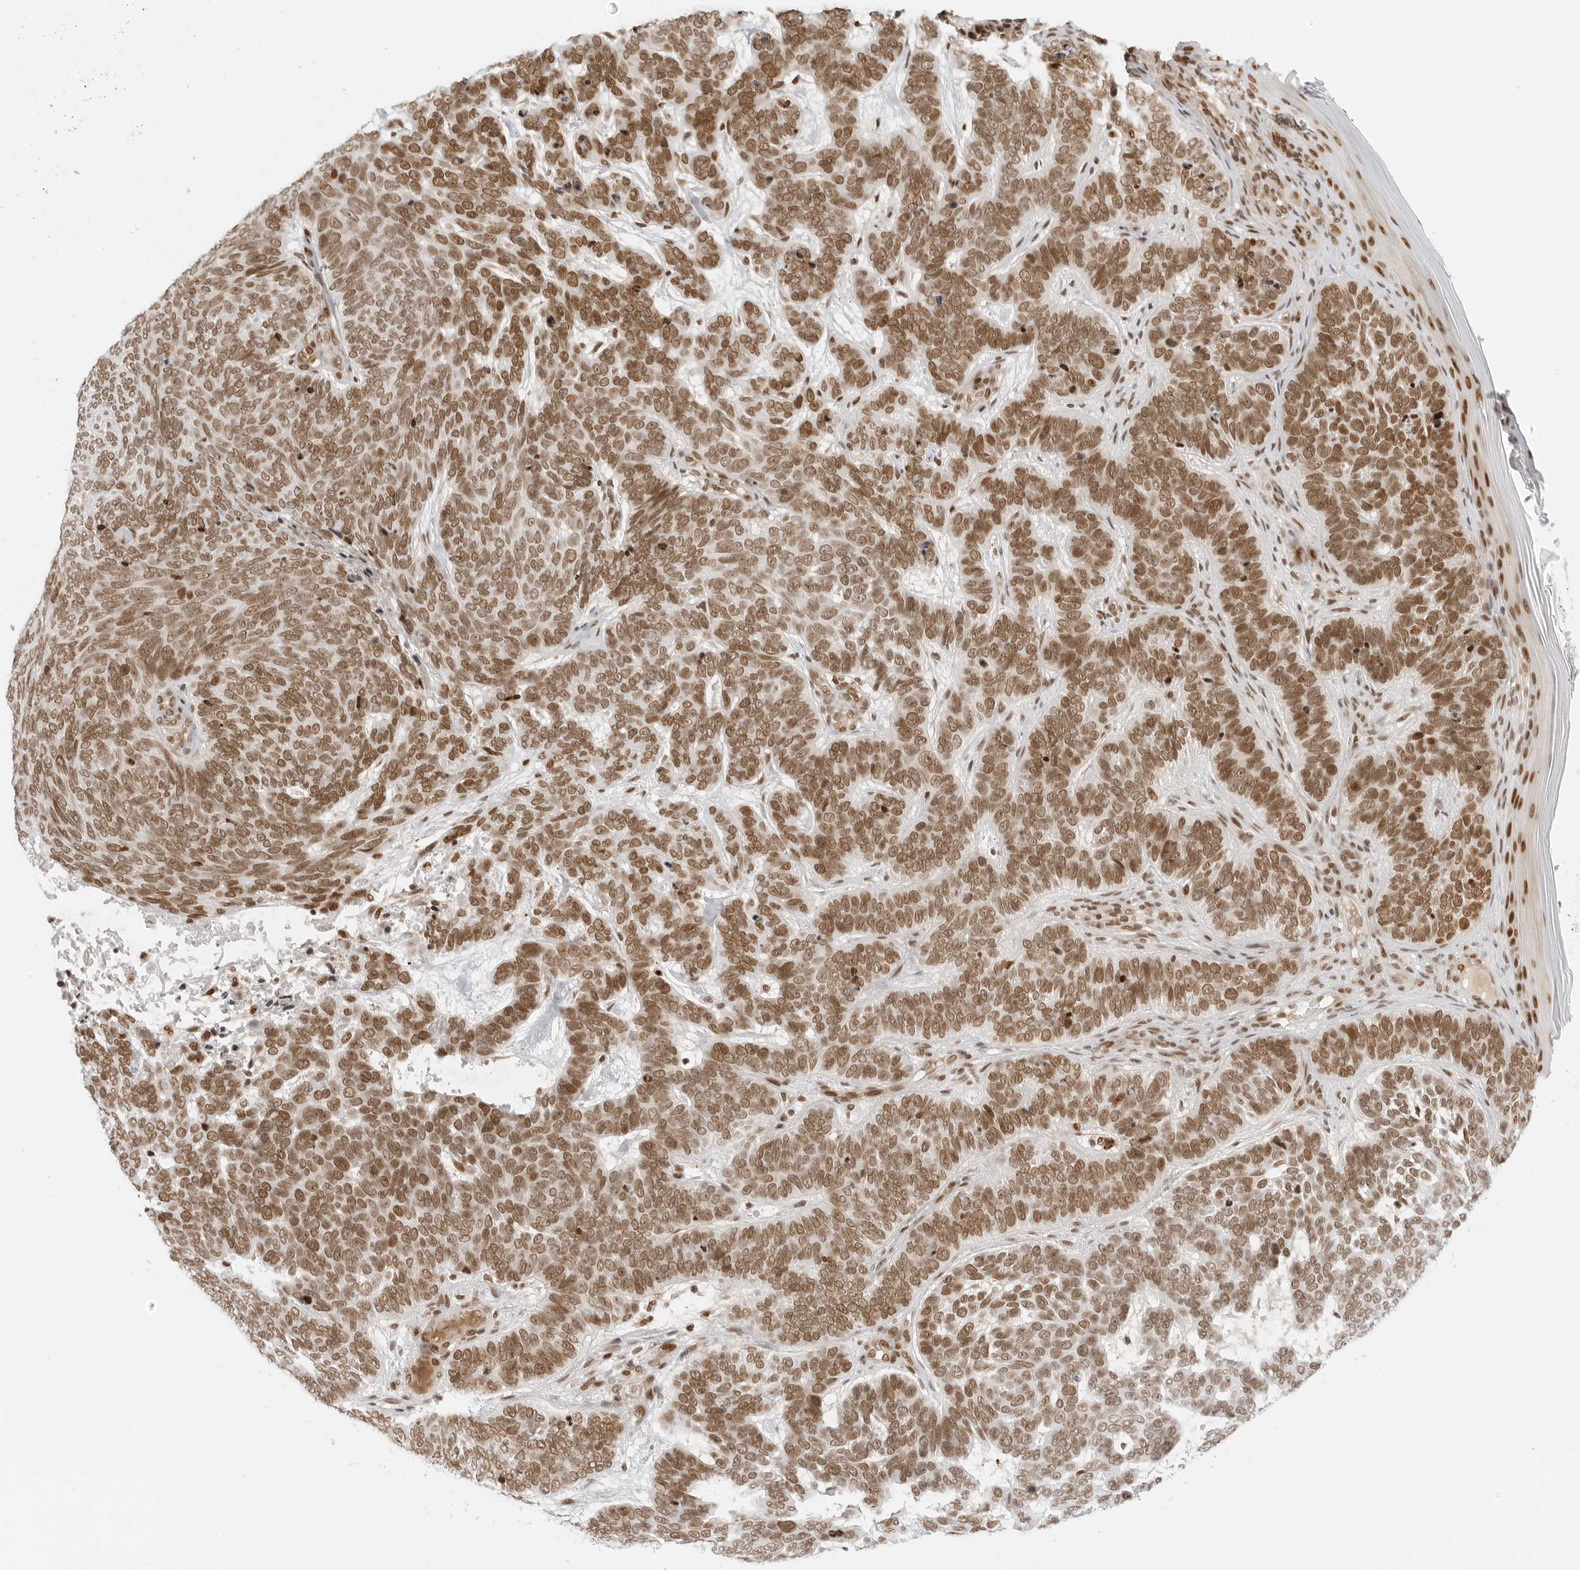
{"staining": {"intensity": "moderate", "quantity": ">75%", "location": "nuclear"}, "tissue": "skin cancer", "cell_type": "Tumor cells", "image_type": "cancer", "snomed": [{"axis": "morphology", "description": "Basal cell carcinoma"}, {"axis": "topography", "description": "Skin"}], "caption": "The photomicrograph reveals a brown stain indicating the presence of a protein in the nuclear of tumor cells in skin cancer.", "gene": "RCC1", "patient": {"sex": "female", "age": 85}}